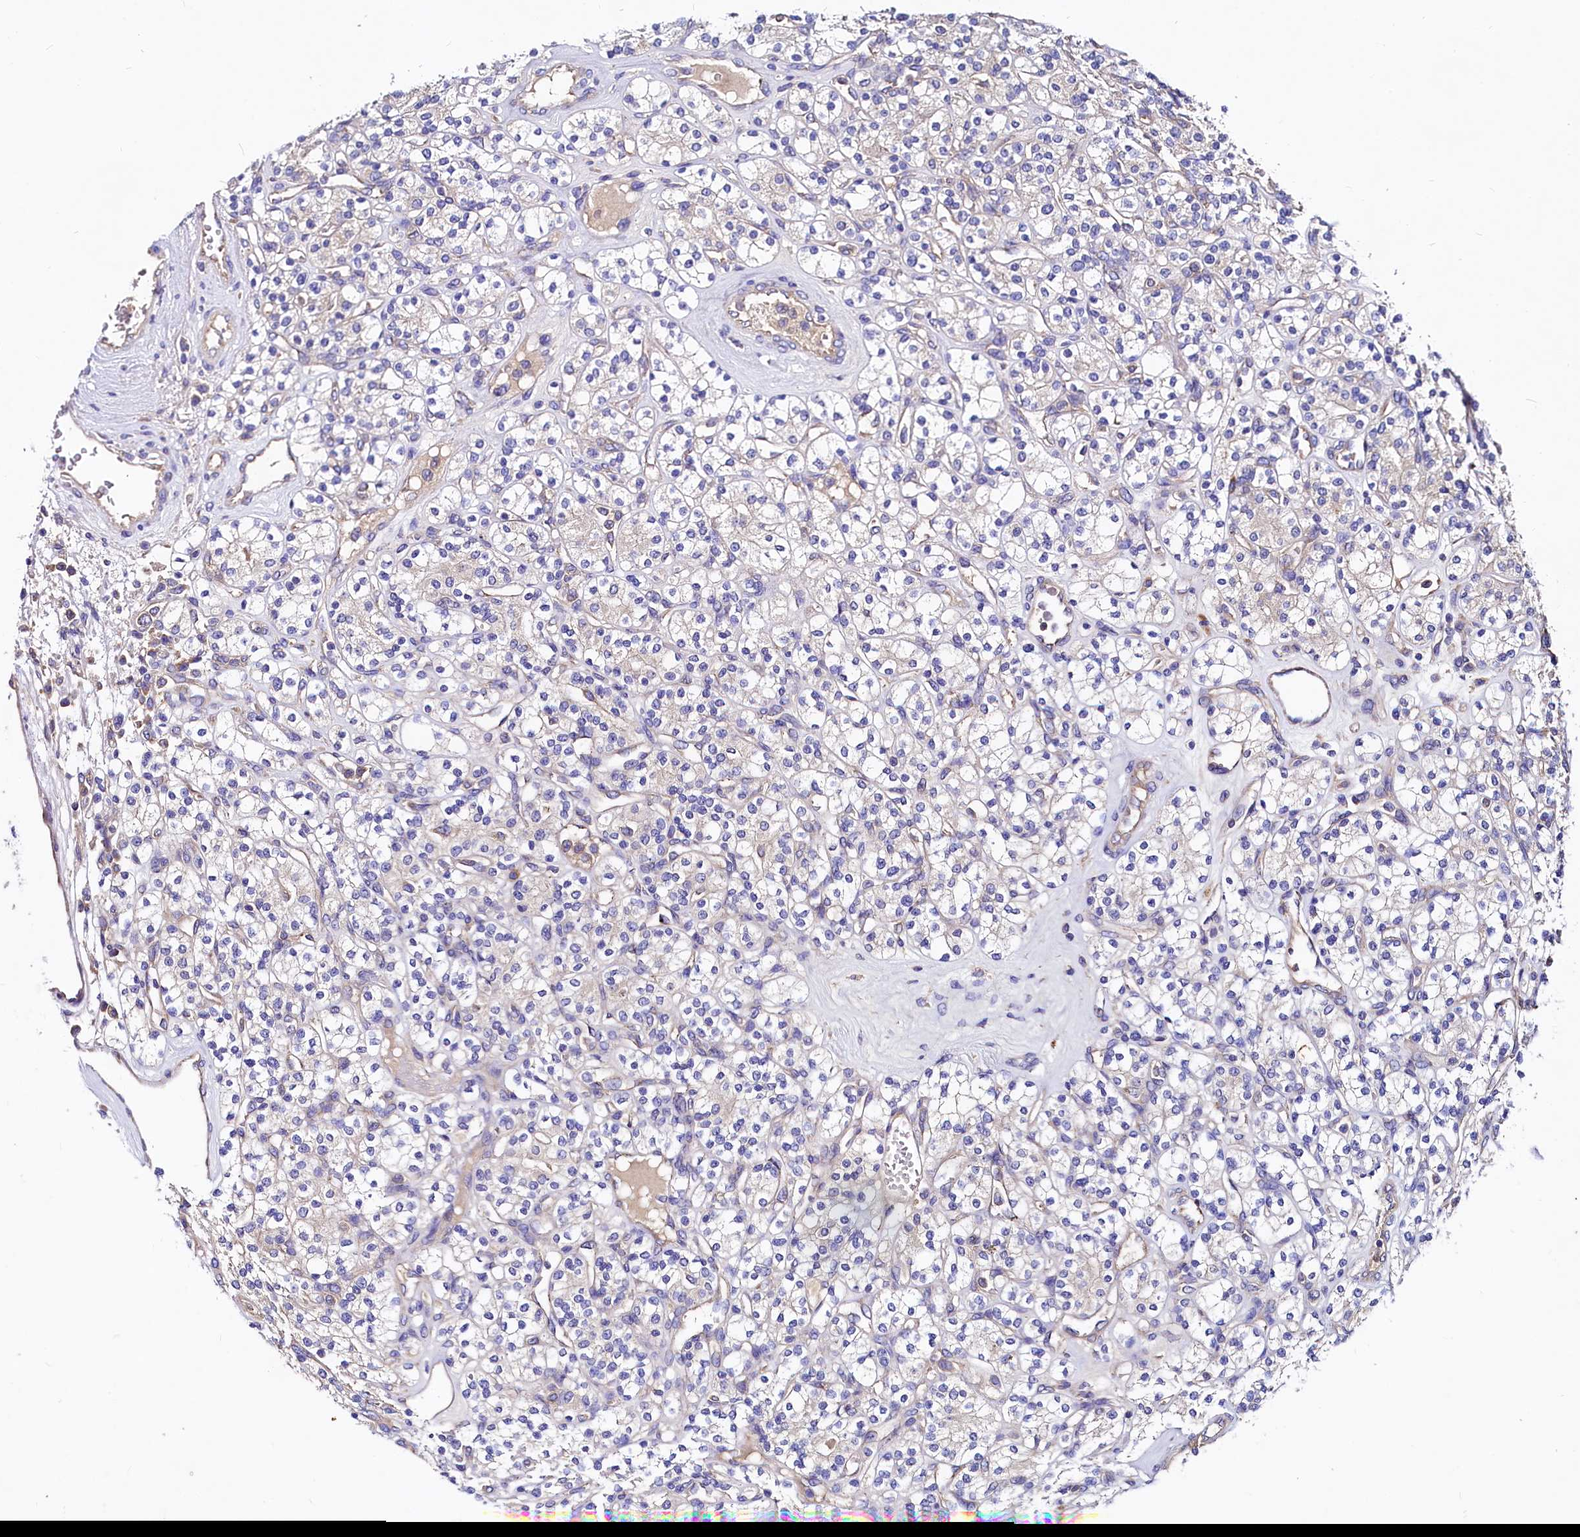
{"staining": {"intensity": "weak", "quantity": "<25%", "location": "cytoplasmic/membranous"}, "tissue": "renal cancer", "cell_type": "Tumor cells", "image_type": "cancer", "snomed": [{"axis": "morphology", "description": "Adenocarcinoma, NOS"}, {"axis": "topography", "description": "Kidney"}], "caption": "Immunohistochemistry (IHC) of human adenocarcinoma (renal) demonstrates no expression in tumor cells.", "gene": "QARS1", "patient": {"sex": "male", "age": 77}}